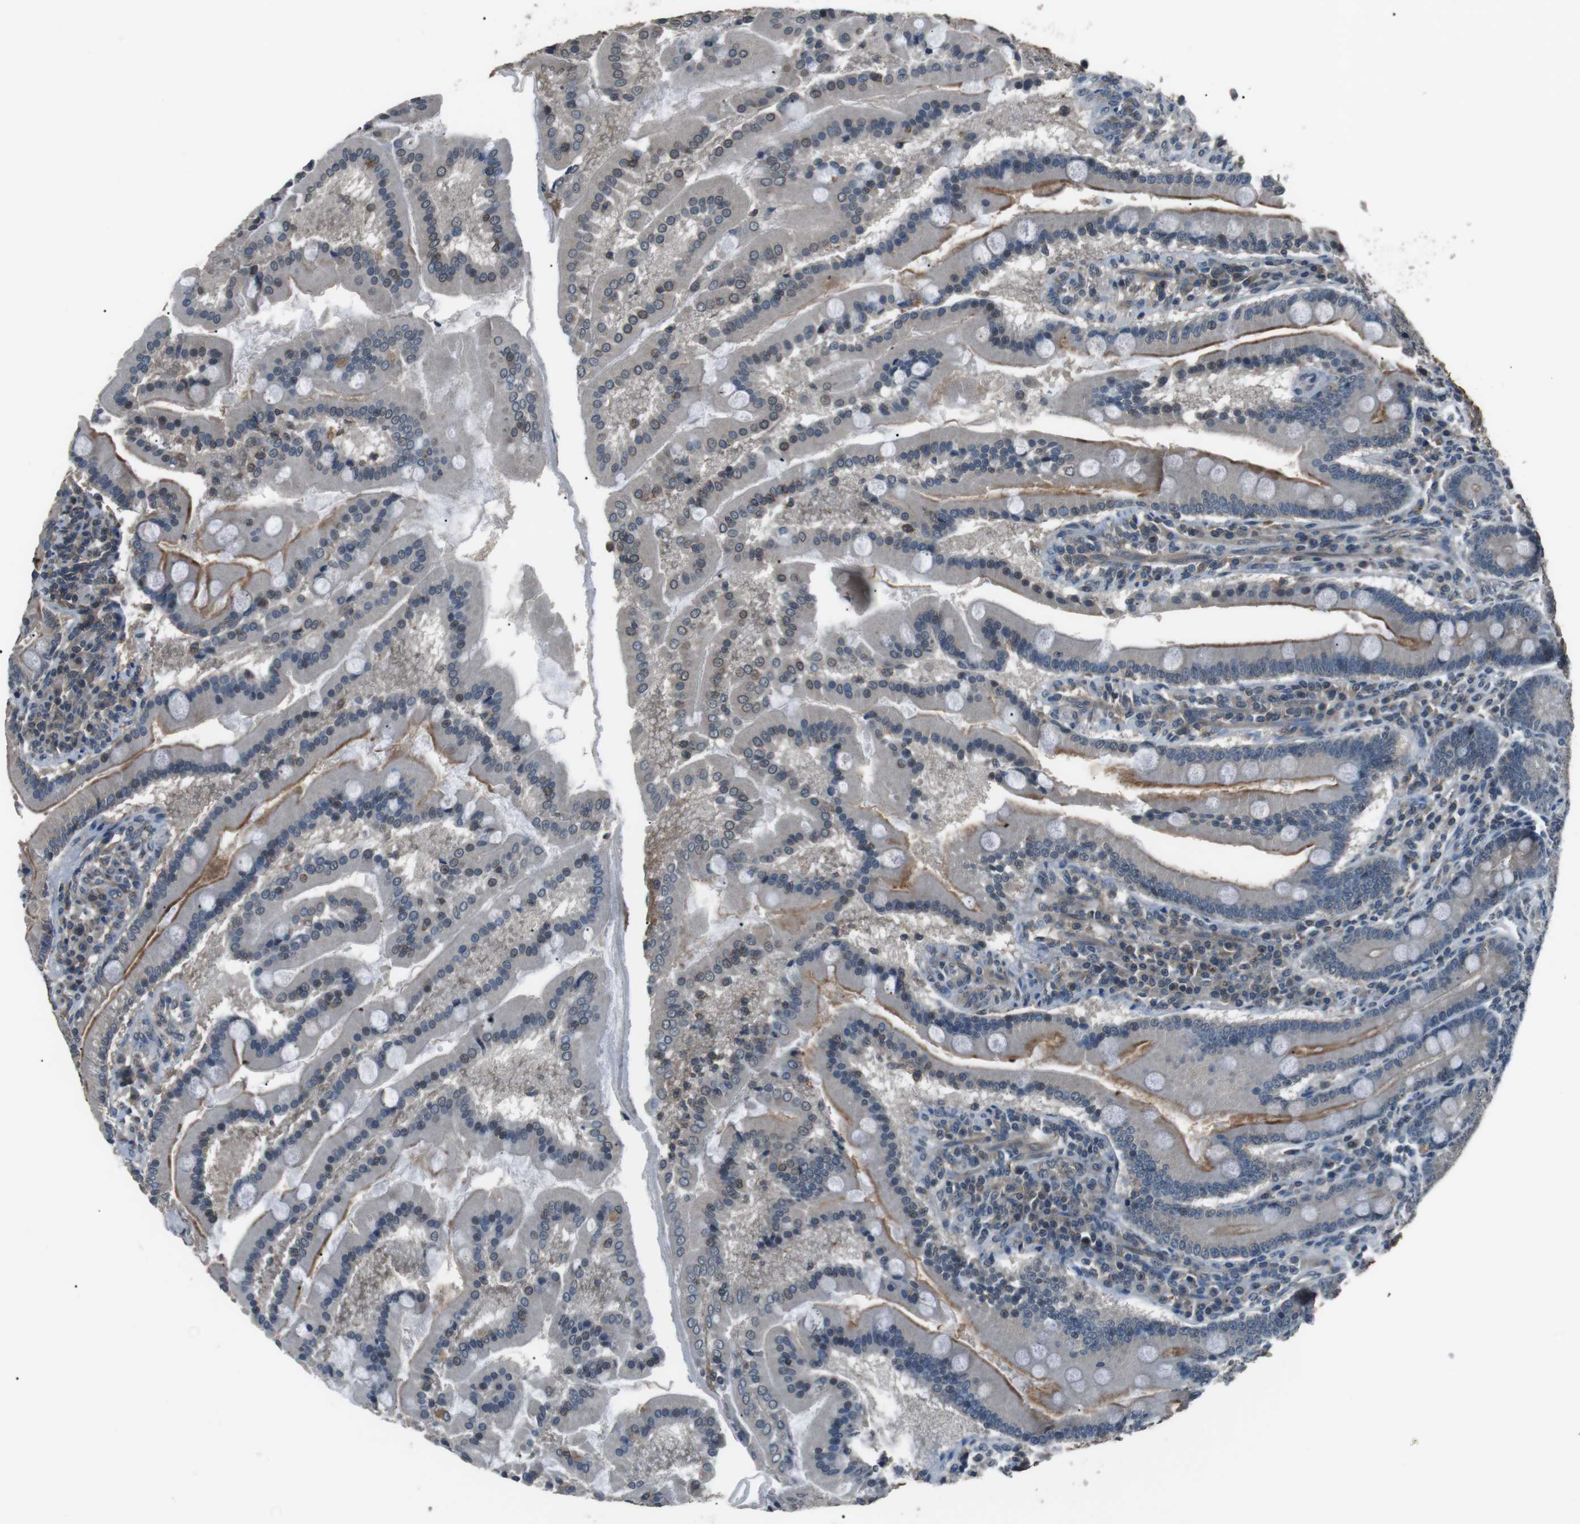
{"staining": {"intensity": "moderate", "quantity": "25%-75%", "location": "cytoplasmic/membranous"}, "tissue": "duodenum", "cell_type": "Glandular cells", "image_type": "normal", "snomed": [{"axis": "morphology", "description": "Normal tissue, NOS"}, {"axis": "topography", "description": "Duodenum"}], "caption": "High-magnification brightfield microscopy of normal duodenum stained with DAB (3,3'-diaminobenzidine) (brown) and counterstained with hematoxylin (blue). glandular cells exhibit moderate cytoplasmic/membranous expression is seen in approximately25%-75% of cells.", "gene": "NEK7", "patient": {"sex": "male", "age": 50}}